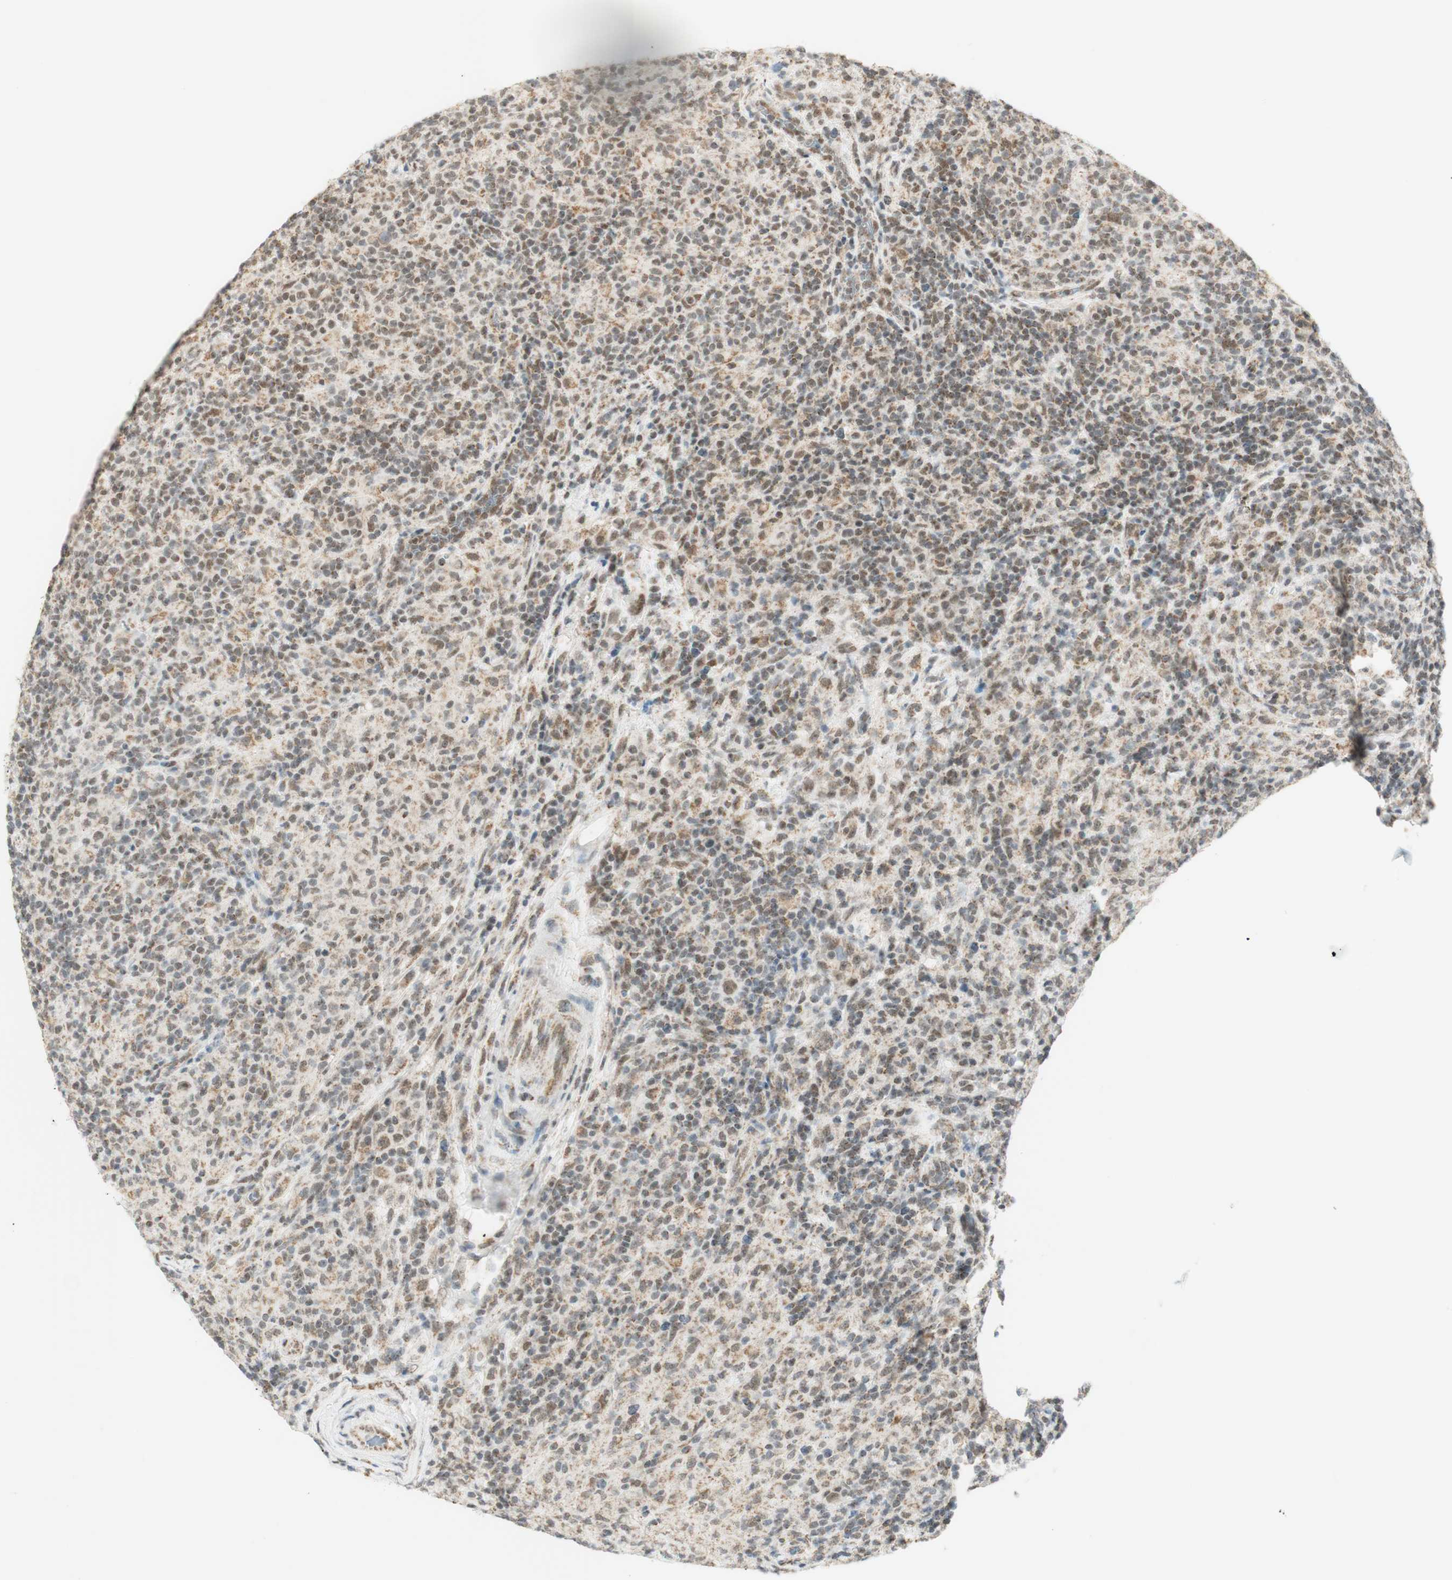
{"staining": {"intensity": "weak", "quantity": "25%-75%", "location": "nuclear"}, "tissue": "lymphoma", "cell_type": "Tumor cells", "image_type": "cancer", "snomed": [{"axis": "morphology", "description": "Hodgkin's disease, NOS"}, {"axis": "topography", "description": "Lymph node"}], "caption": "DAB (3,3'-diaminobenzidine) immunohistochemical staining of lymphoma displays weak nuclear protein positivity in about 25%-75% of tumor cells.", "gene": "ZNF782", "patient": {"sex": "male", "age": 70}}